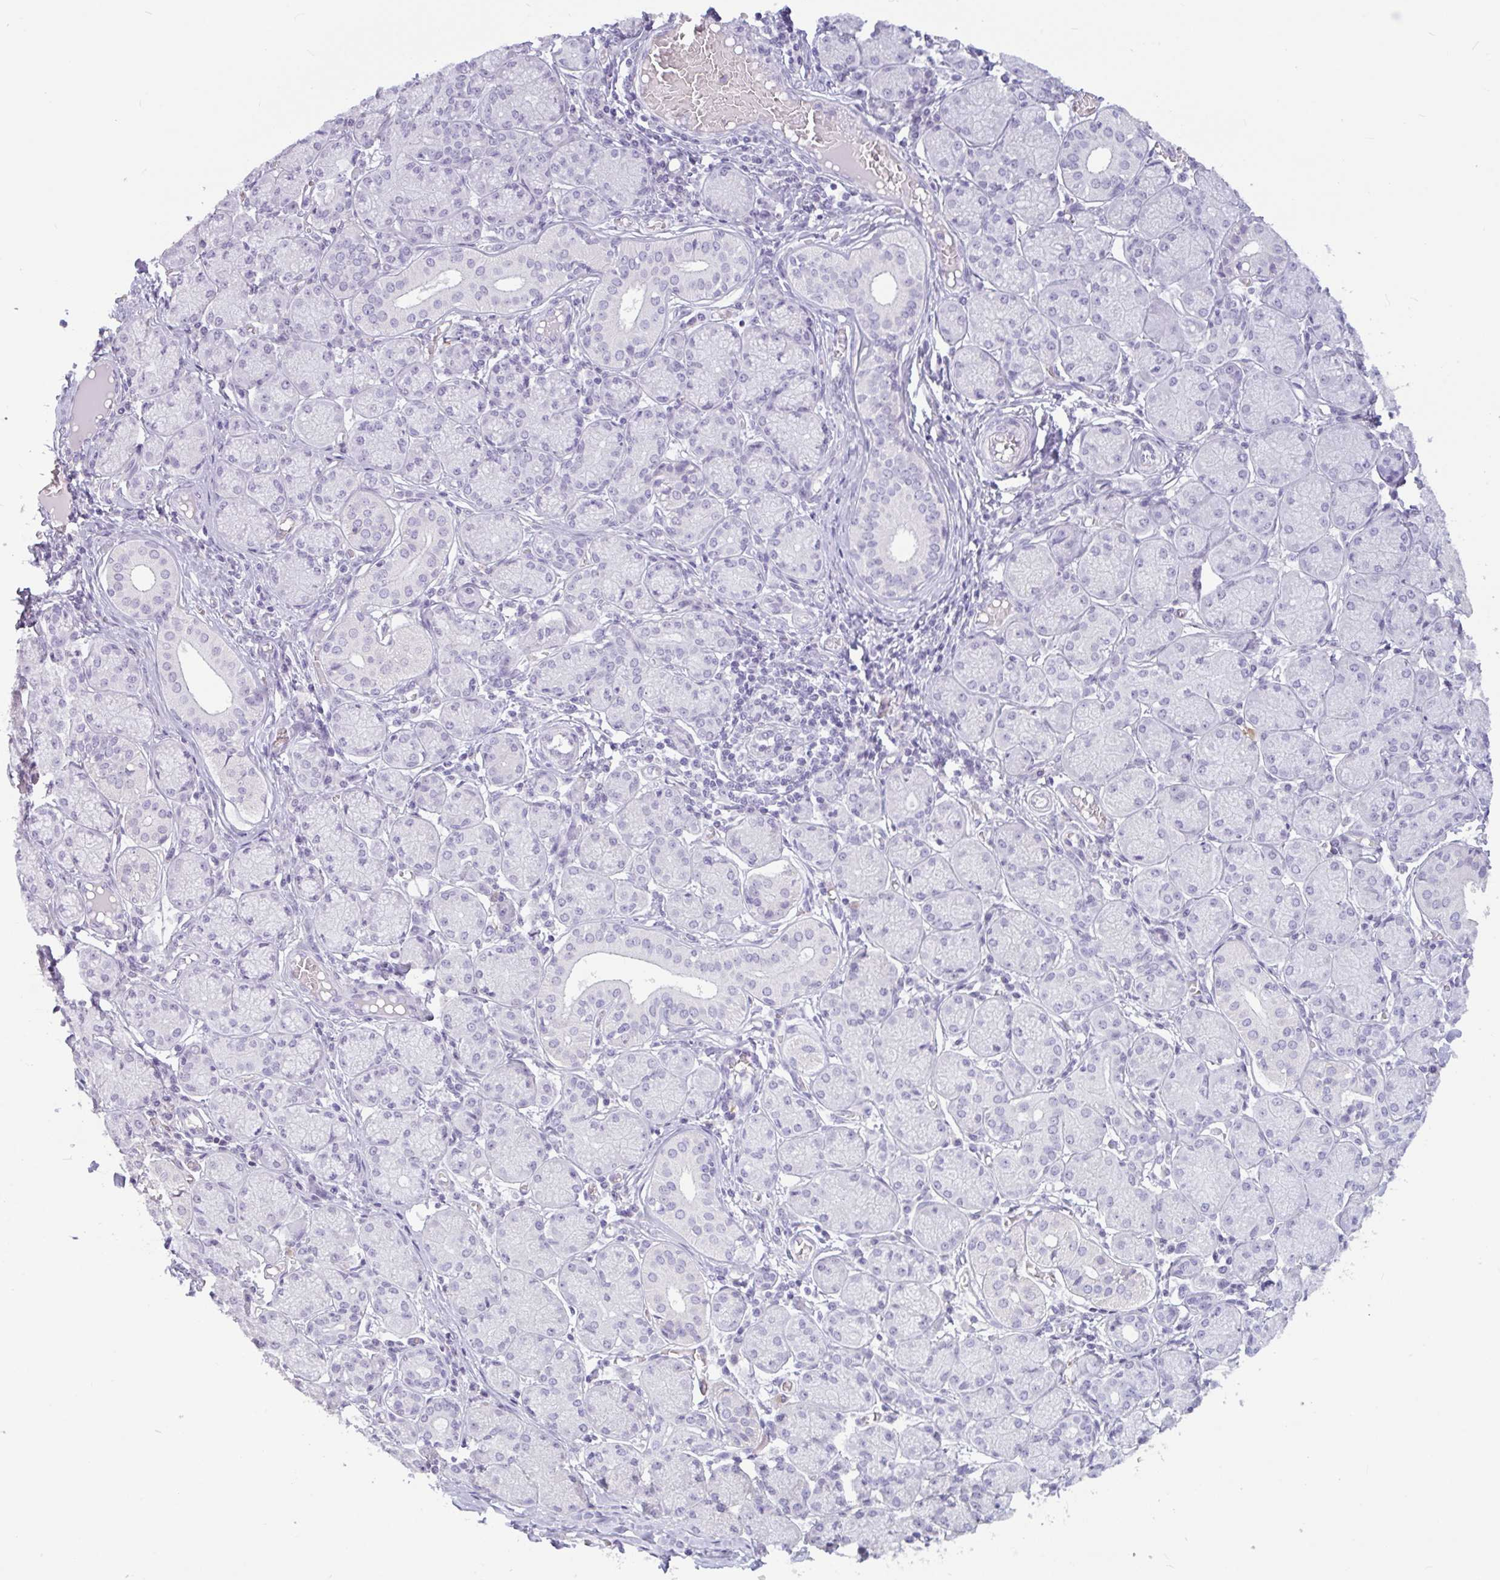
{"staining": {"intensity": "negative", "quantity": "none", "location": "none"}, "tissue": "salivary gland", "cell_type": "Glandular cells", "image_type": "normal", "snomed": [{"axis": "morphology", "description": "Normal tissue, NOS"}, {"axis": "topography", "description": "Salivary gland"}], "caption": "Image shows no significant protein expression in glandular cells of unremarkable salivary gland.", "gene": "CTSE", "patient": {"sex": "female", "age": 24}}